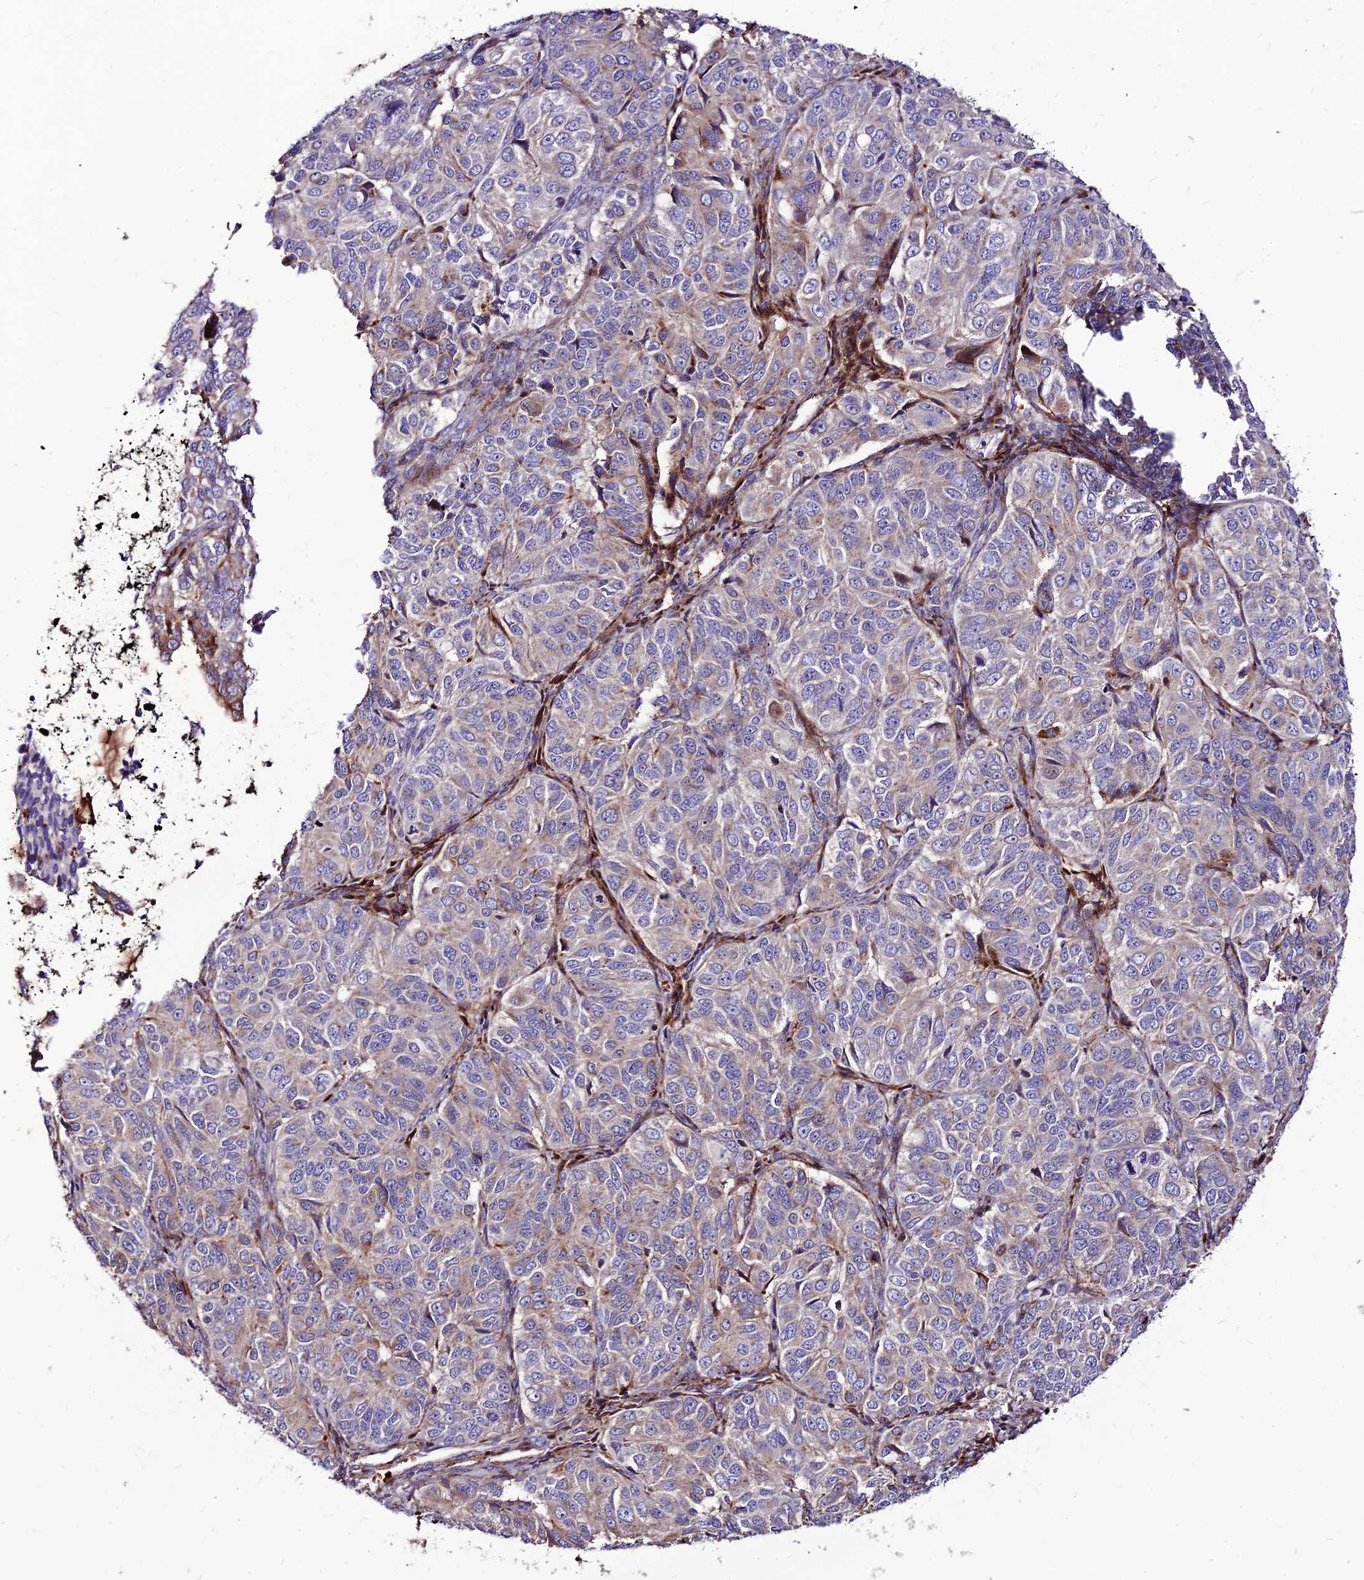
{"staining": {"intensity": "weak", "quantity": "<25%", "location": "cytoplasmic/membranous"}, "tissue": "ovarian cancer", "cell_type": "Tumor cells", "image_type": "cancer", "snomed": [{"axis": "morphology", "description": "Carcinoma, endometroid"}, {"axis": "topography", "description": "Ovary"}], "caption": "Endometroid carcinoma (ovarian) stained for a protein using IHC shows no expression tumor cells.", "gene": "RIMOC1", "patient": {"sex": "female", "age": 51}}